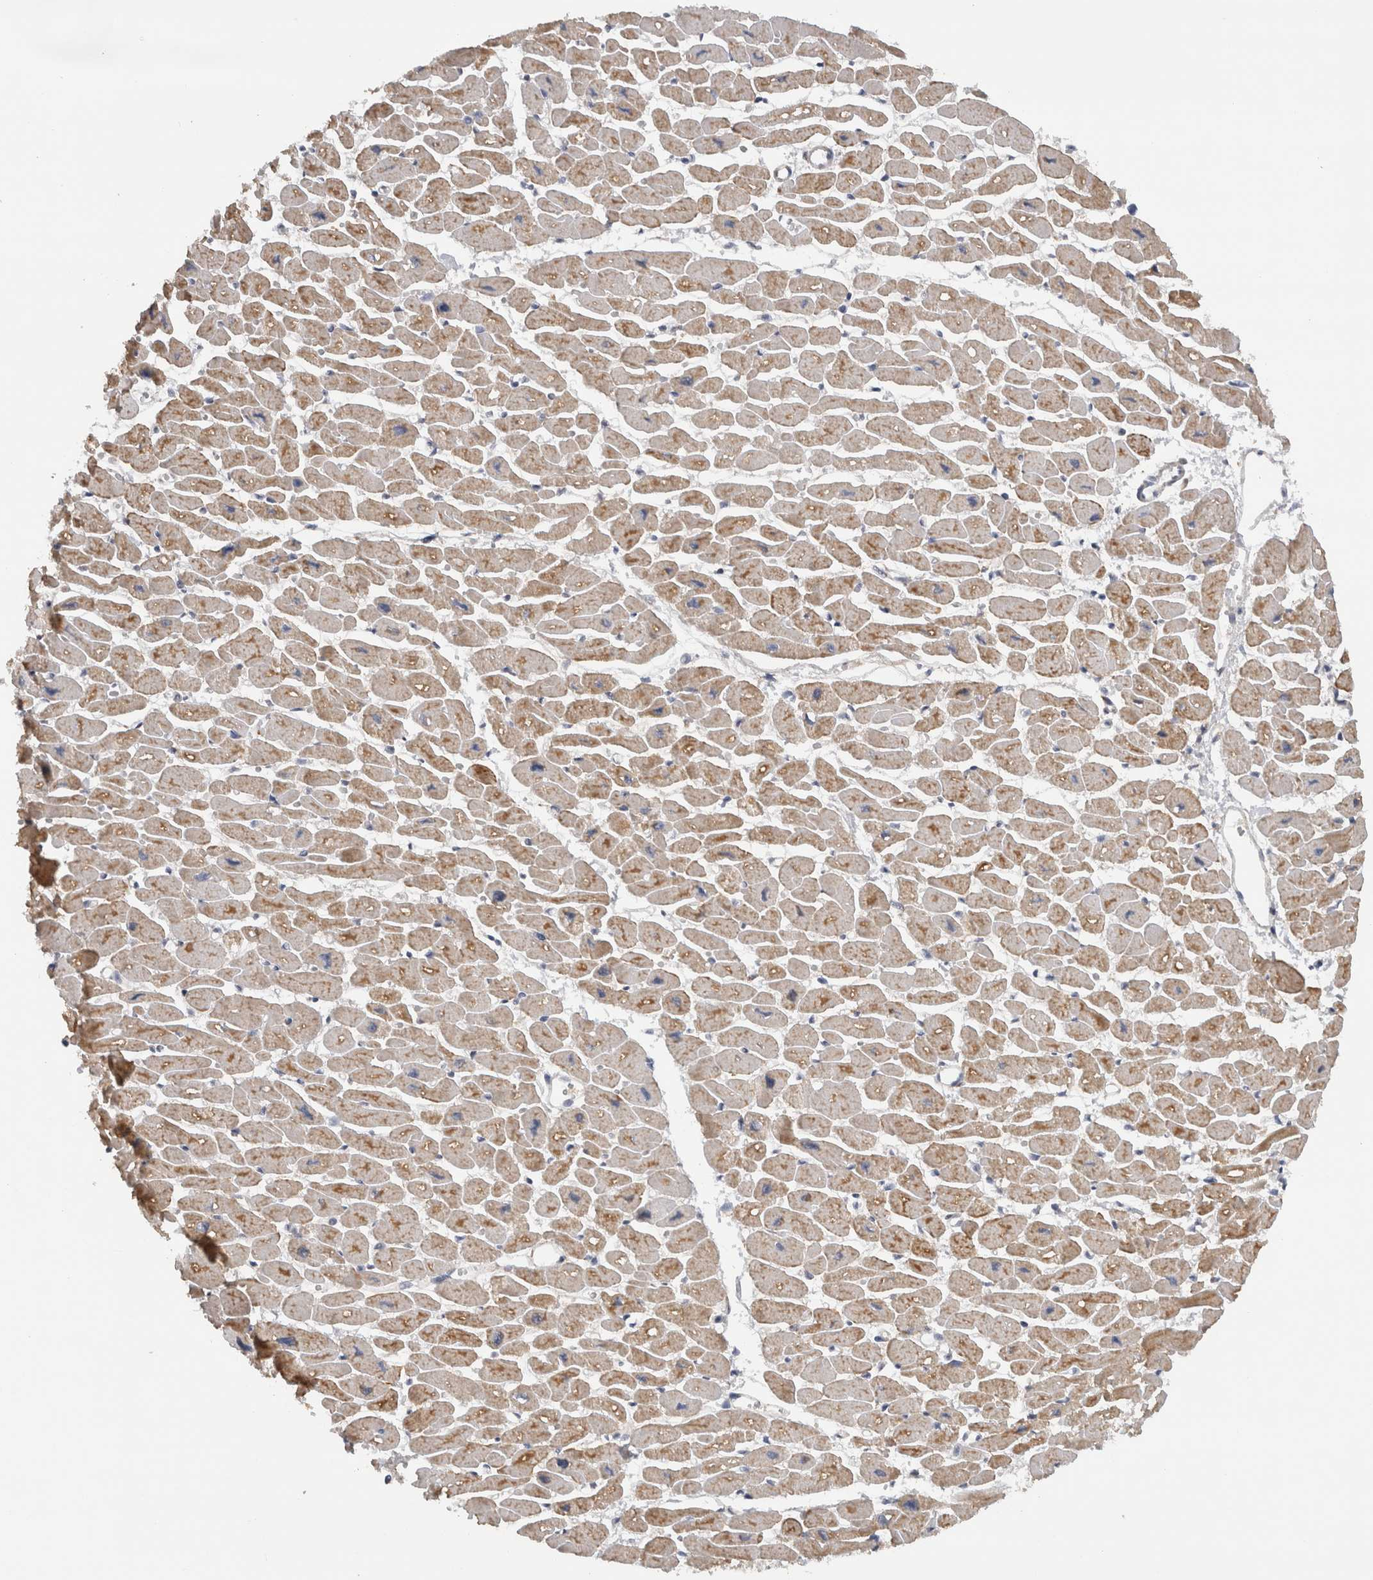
{"staining": {"intensity": "moderate", "quantity": ">75%", "location": "cytoplasmic/membranous"}, "tissue": "heart muscle", "cell_type": "Cardiomyocytes", "image_type": "normal", "snomed": [{"axis": "morphology", "description": "Normal tissue, NOS"}, {"axis": "topography", "description": "Heart"}], "caption": "DAB immunohistochemical staining of normal human heart muscle exhibits moderate cytoplasmic/membranous protein staining in approximately >75% of cardiomyocytes. The protein is shown in brown color, while the nuclei are stained blue.", "gene": "DYRK2", "patient": {"sex": "female", "age": 54}}